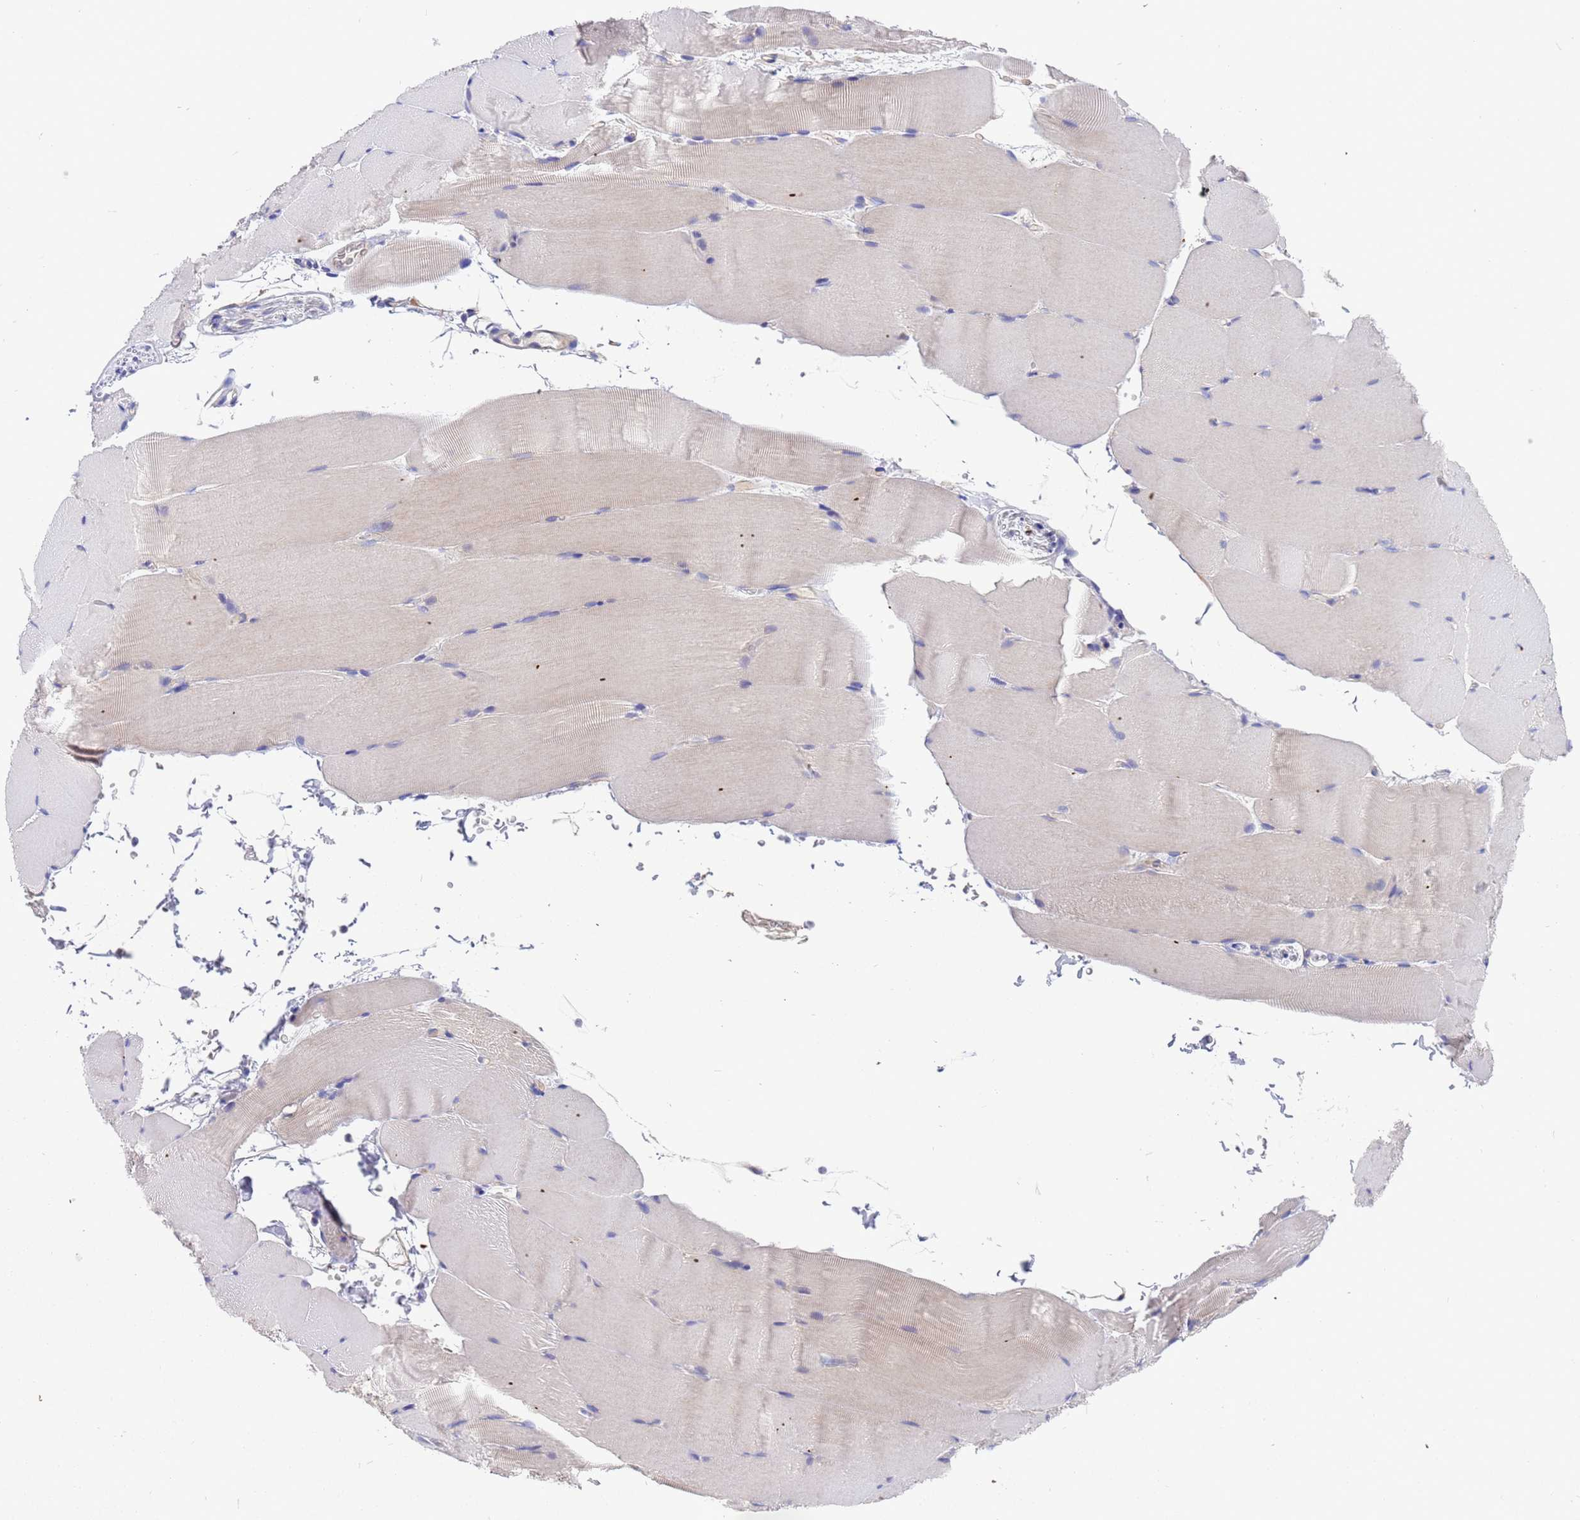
{"staining": {"intensity": "negative", "quantity": "none", "location": "none"}, "tissue": "skeletal muscle", "cell_type": "Myocytes", "image_type": "normal", "snomed": [{"axis": "morphology", "description": "Normal tissue, NOS"}, {"axis": "topography", "description": "Skeletal muscle"}, {"axis": "topography", "description": "Parathyroid gland"}], "caption": "Myocytes are negative for brown protein staining in benign skeletal muscle. The staining was performed using DAB (3,3'-diaminobenzidine) to visualize the protein expression in brown, while the nuclei were stained in blue with hematoxylin (Magnification: 20x).", "gene": "RC3H2", "patient": {"sex": "female", "age": 37}}